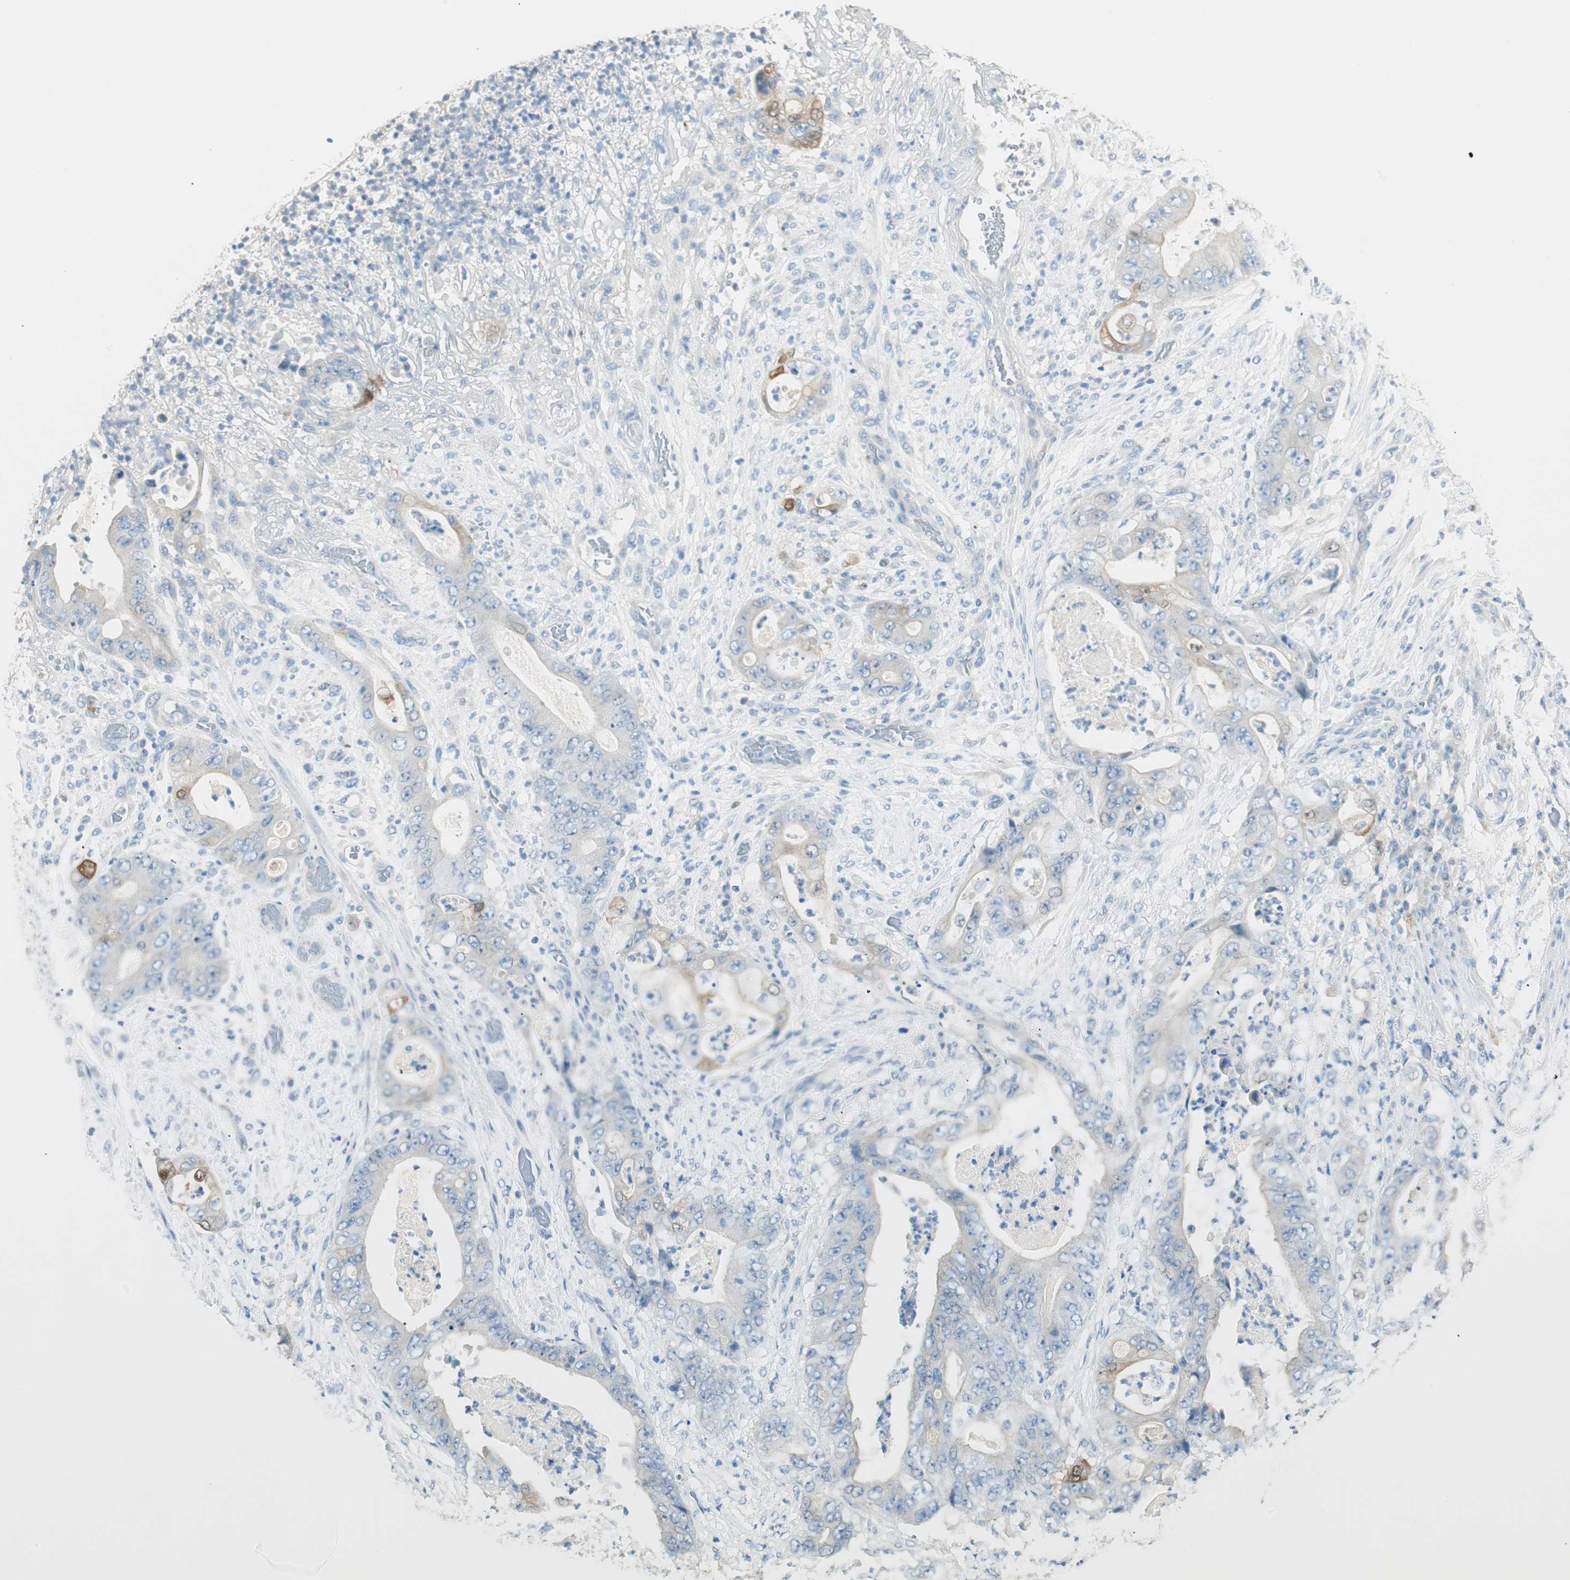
{"staining": {"intensity": "weak", "quantity": "25%-75%", "location": "cytoplasmic/membranous"}, "tissue": "stomach cancer", "cell_type": "Tumor cells", "image_type": "cancer", "snomed": [{"axis": "morphology", "description": "Adenocarcinoma, NOS"}, {"axis": "topography", "description": "Stomach"}], "caption": "Immunohistochemistry (IHC) image of adenocarcinoma (stomach) stained for a protein (brown), which displays low levels of weak cytoplasmic/membranous positivity in approximately 25%-75% of tumor cells.", "gene": "HPGD", "patient": {"sex": "female", "age": 73}}